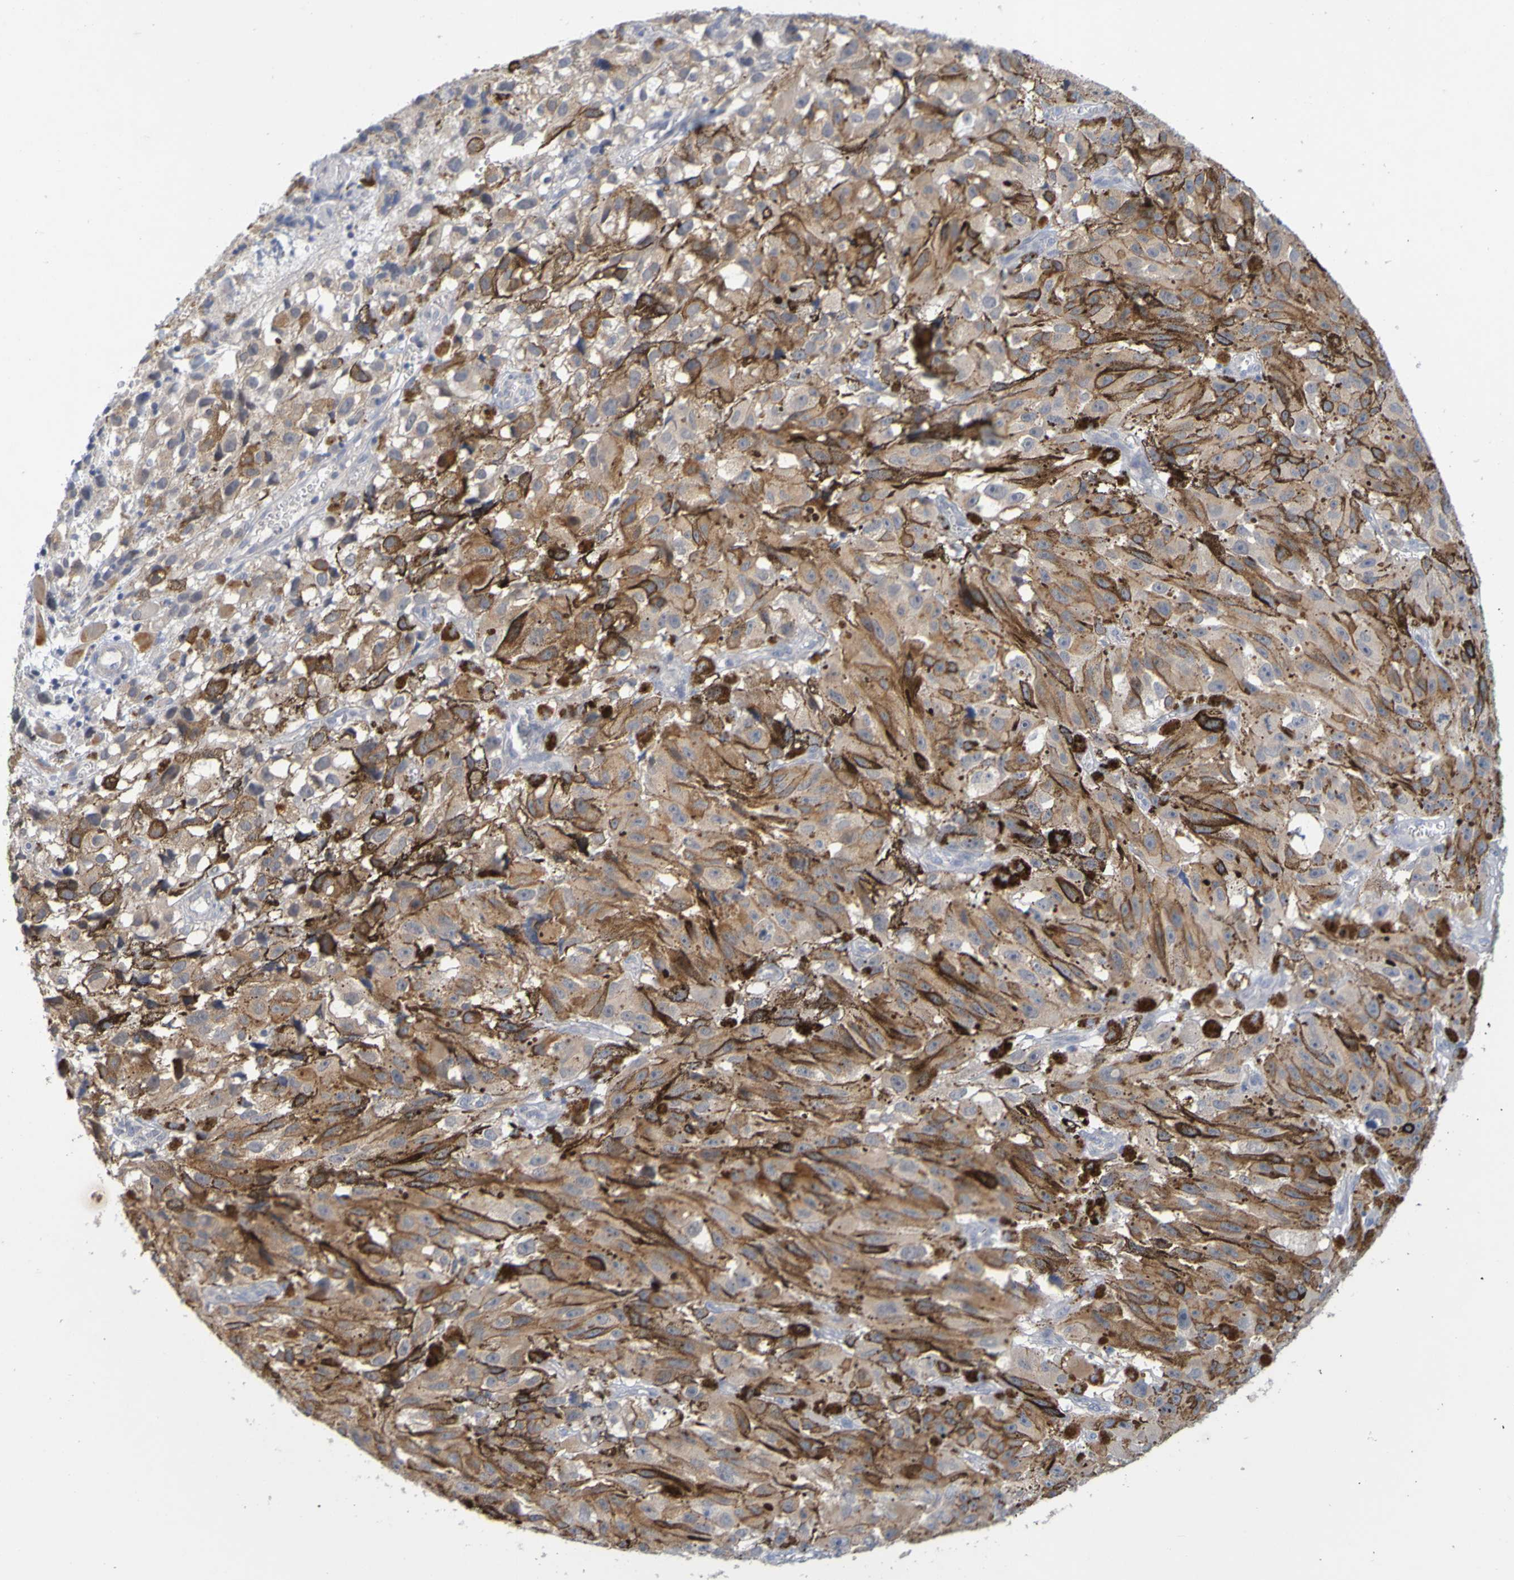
{"staining": {"intensity": "moderate", "quantity": ">75%", "location": "cytoplasmic/membranous"}, "tissue": "melanoma", "cell_type": "Tumor cells", "image_type": "cancer", "snomed": [{"axis": "morphology", "description": "Malignant melanoma, NOS"}, {"axis": "topography", "description": "Skin"}], "caption": "This histopathology image reveals IHC staining of melanoma, with medium moderate cytoplasmic/membranous expression in about >75% of tumor cells.", "gene": "ENDOU", "patient": {"sex": "female", "age": 104}}